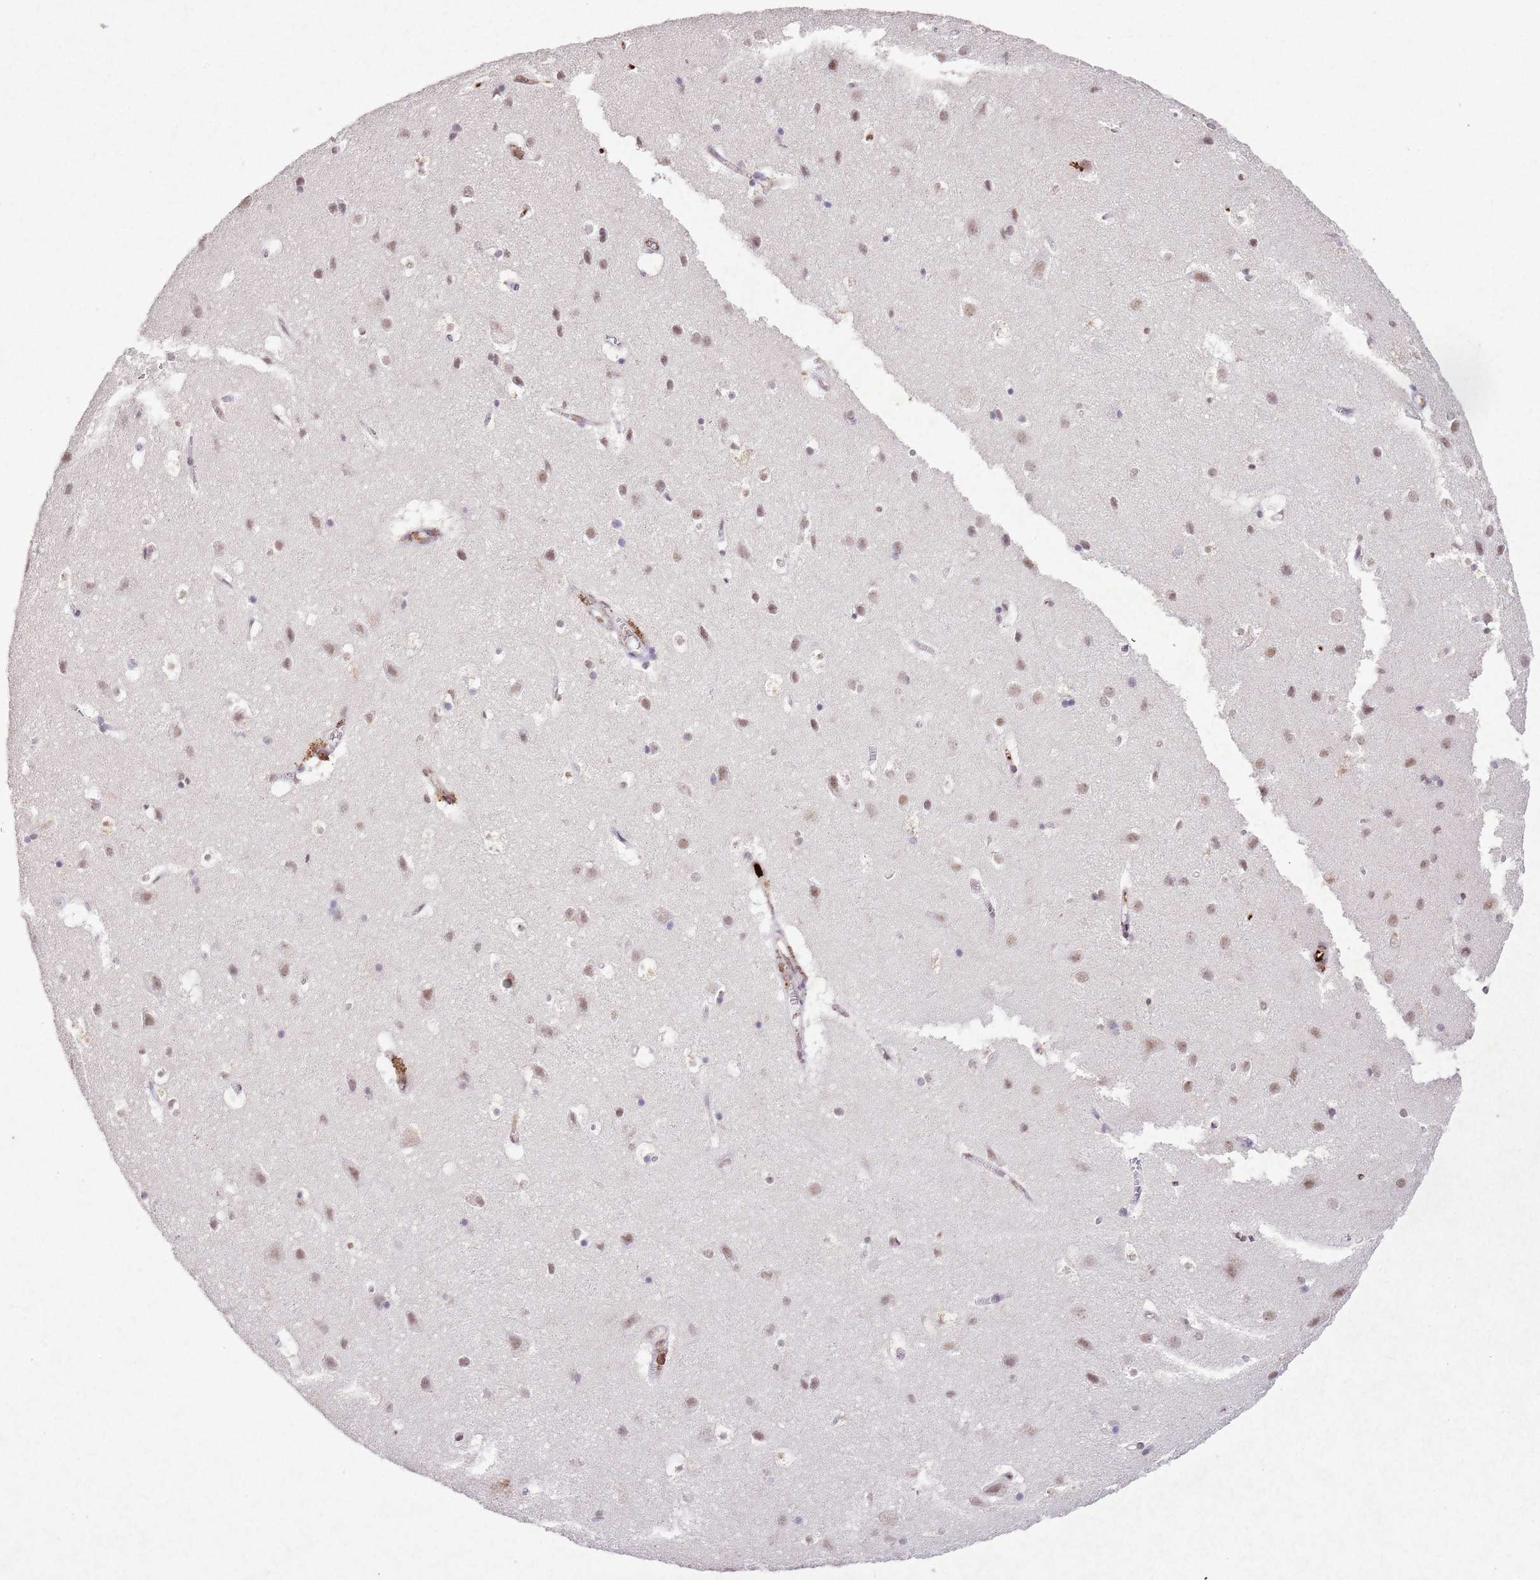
{"staining": {"intensity": "moderate", "quantity": ">75%", "location": "nuclear"}, "tissue": "cerebral cortex", "cell_type": "Endothelial cells", "image_type": "normal", "snomed": [{"axis": "morphology", "description": "Normal tissue, NOS"}, {"axis": "topography", "description": "Cerebral cortex"}], "caption": "The histopathology image shows immunohistochemical staining of unremarkable cerebral cortex. There is moderate nuclear staining is identified in about >75% of endothelial cells.", "gene": "BMAL1", "patient": {"sex": "male", "age": 54}}